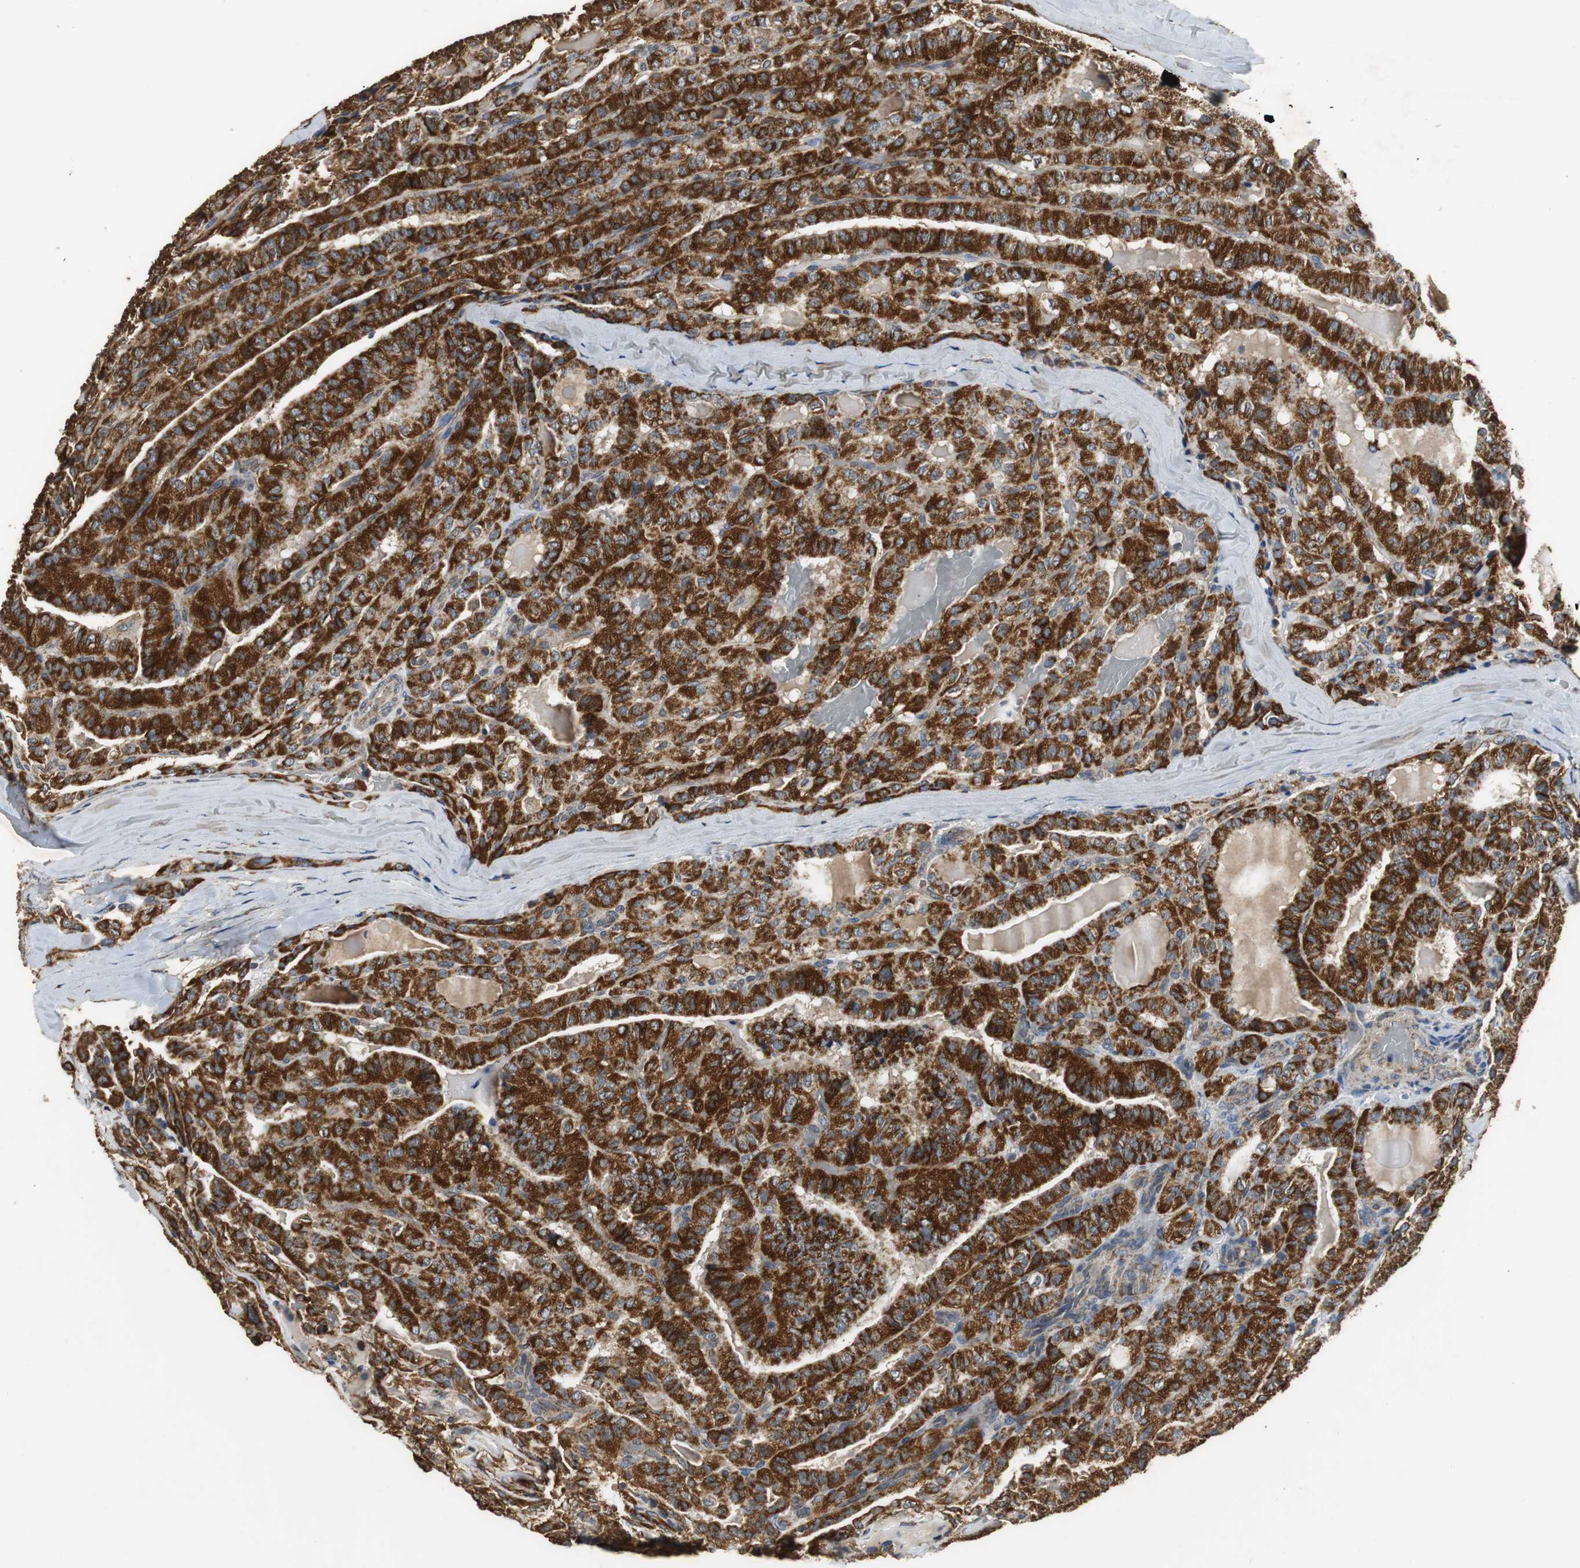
{"staining": {"intensity": "strong", "quantity": ">75%", "location": "cytoplasmic/membranous"}, "tissue": "thyroid cancer", "cell_type": "Tumor cells", "image_type": "cancer", "snomed": [{"axis": "morphology", "description": "Papillary adenocarcinoma, NOS"}, {"axis": "topography", "description": "Thyroid gland"}], "caption": "Immunohistochemistry image of neoplastic tissue: thyroid cancer (papillary adenocarcinoma) stained using IHC displays high levels of strong protein expression localized specifically in the cytoplasmic/membranous of tumor cells, appearing as a cytoplasmic/membranous brown color.", "gene": "NNT", "patient": {"sex": "male", "age": 77}}